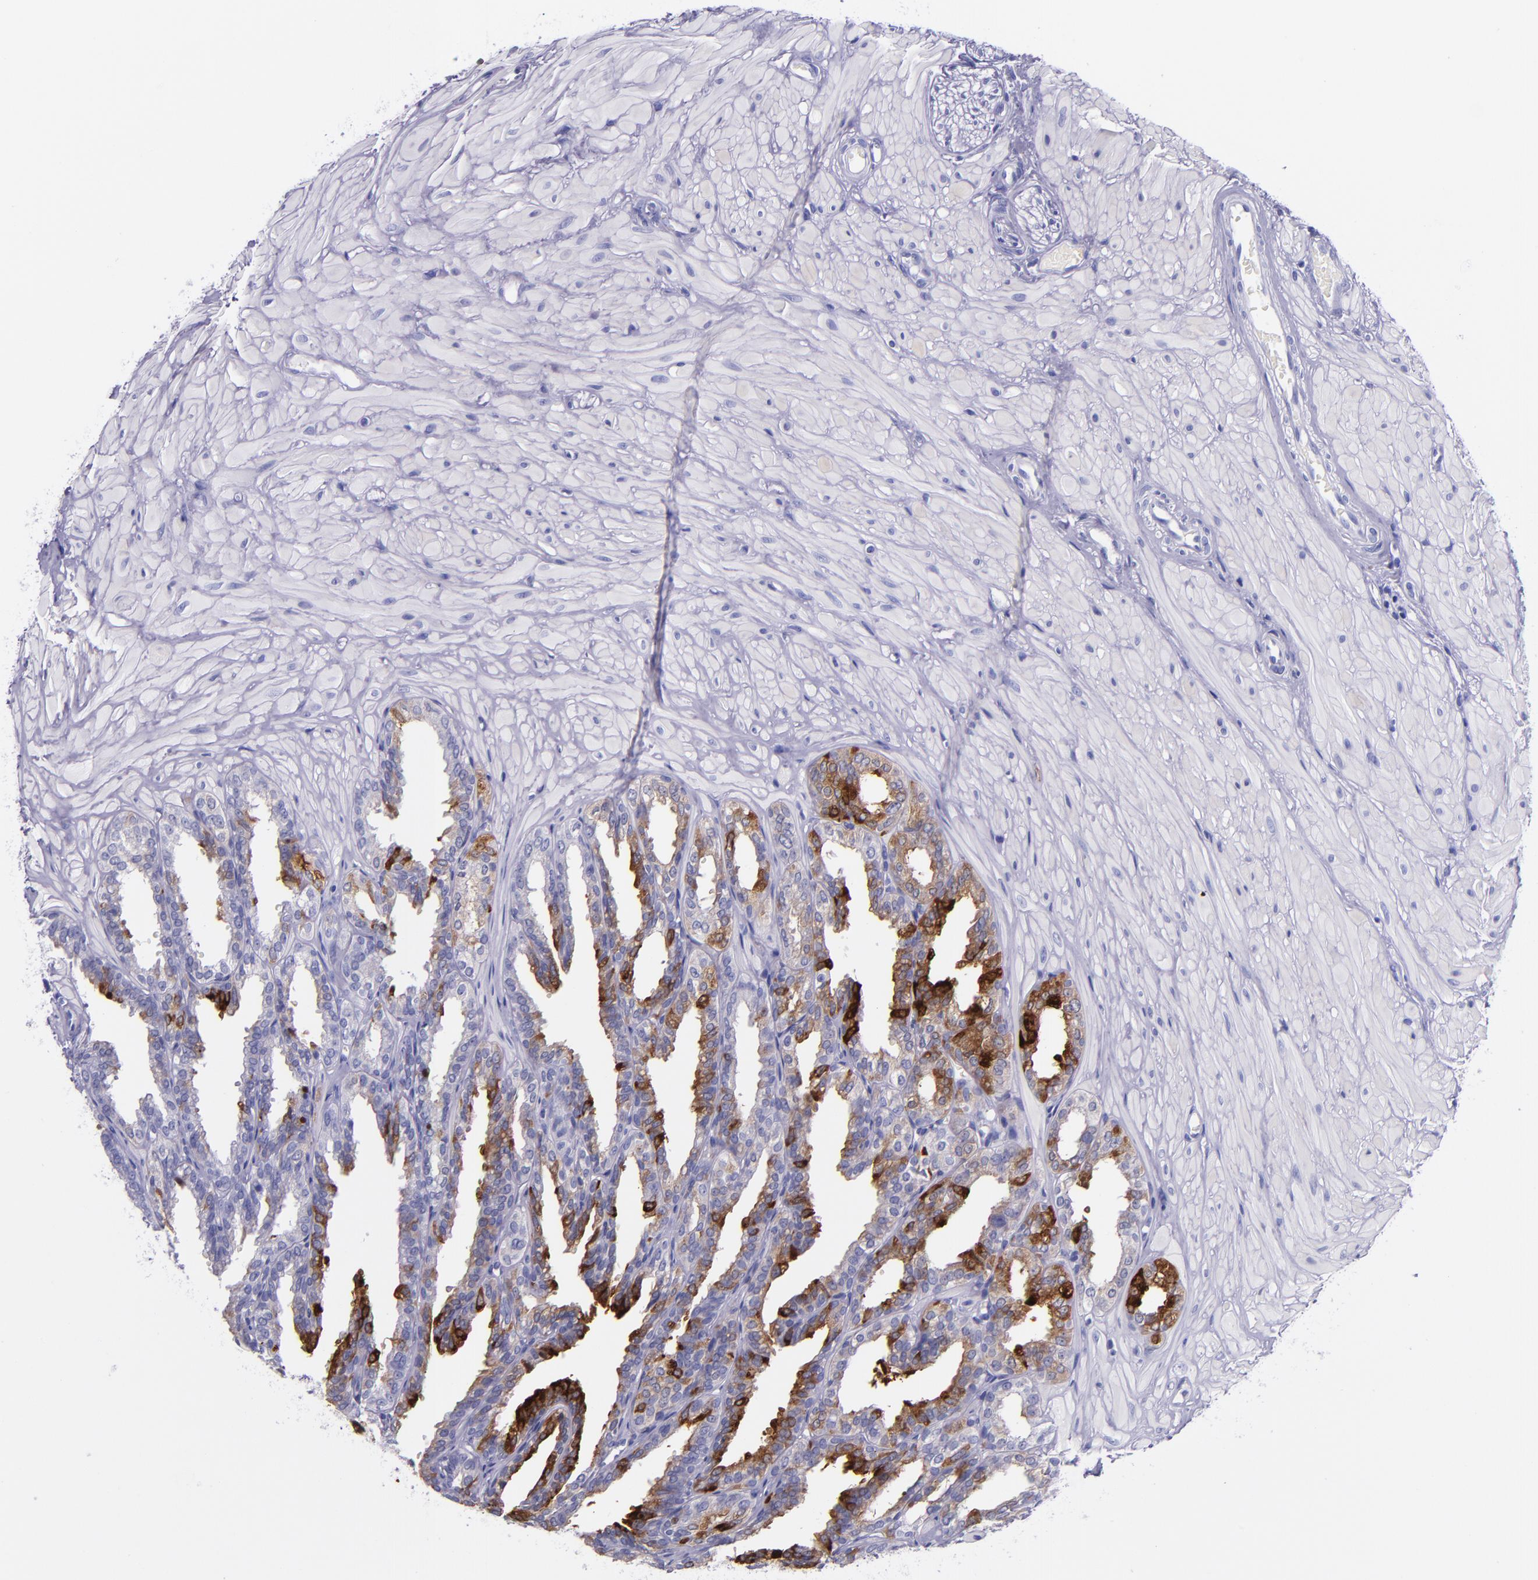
{"staining": {"intensity": "strong", "quantity": "25%-75%", "location": "cytoplasmic/membranous"}, "tissue": "seminal vesicle", "cell_type": "Glandular cells", "image_type": "normal", "snomed": [{"axis": "morphology", "description": "Normal tissue, NOS"}, {"axis": "topography", "description": "Seminal veicle"}], "caption": "Seminal vesicle stained for a protein (brown) shows strong cytoplasmic/membranous positive staining in about 25%-75% of glandular cells.", "gene": "SLPI", "patient": {"sex": "male", "age": 26}}